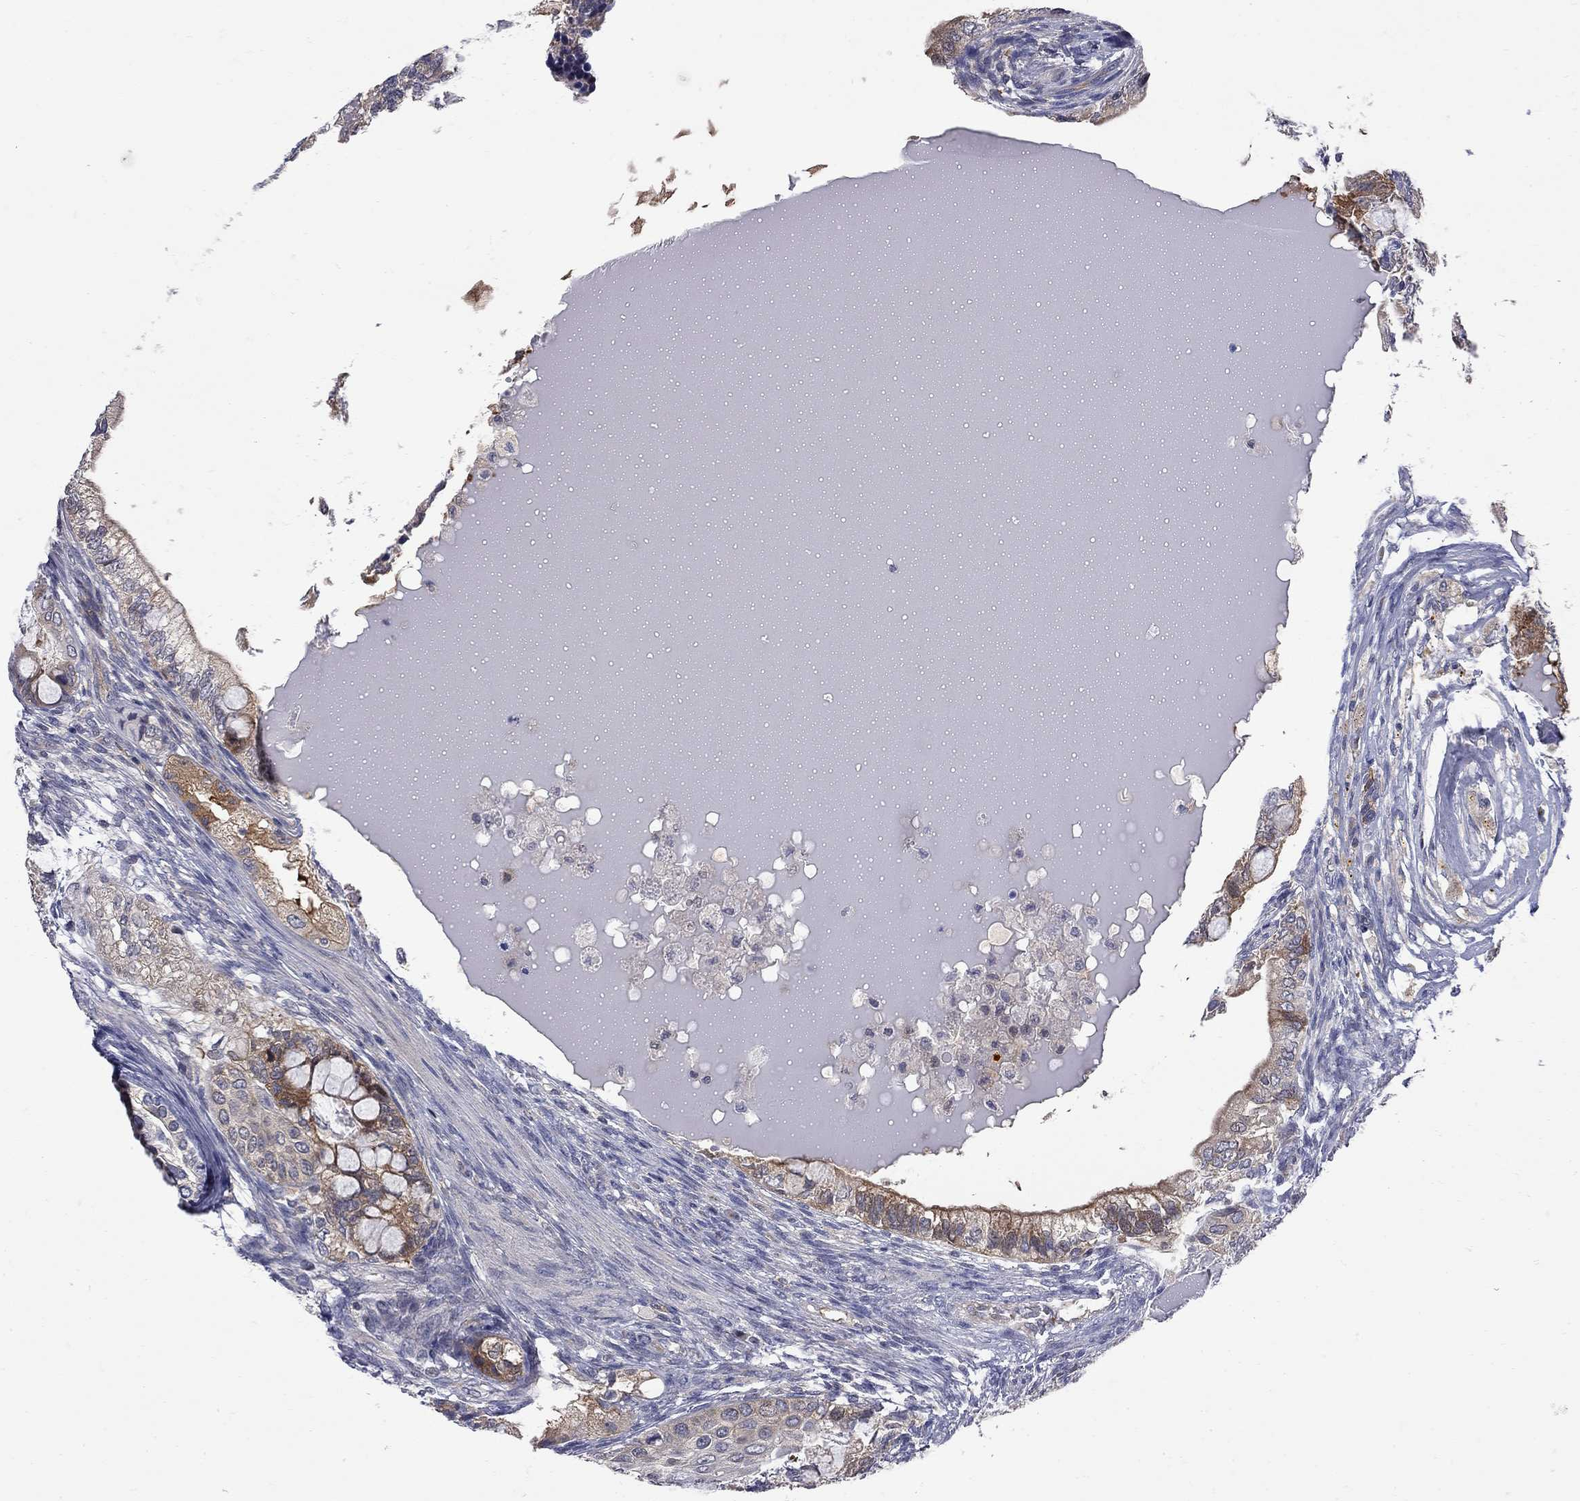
{"staining": {"intensity": "moderate", "quantity": "<25%", "location": "cytoplasmic/membranous"}, "tissue": "testis cancer", "cell_type": "Tumor cells", "image_type": "cancer", "snomed": [{"axis": "morphology", "description": "Seminoma, NOS"}, {"axis": "morphology", "description": "Carcinoma, Embryonal, NOS"}, {"axis": "topography", "description": "Testis"}], "caption": "A histopathology image of testis seminoma stained for a protein shows moderate cytoplasmic/membranous brown staining in tumor cells. (Brightfield microscopy of DAB IHC at high magnification).", "gene": "GALNT8", "patient": {"sex": "male", "age": 41}}